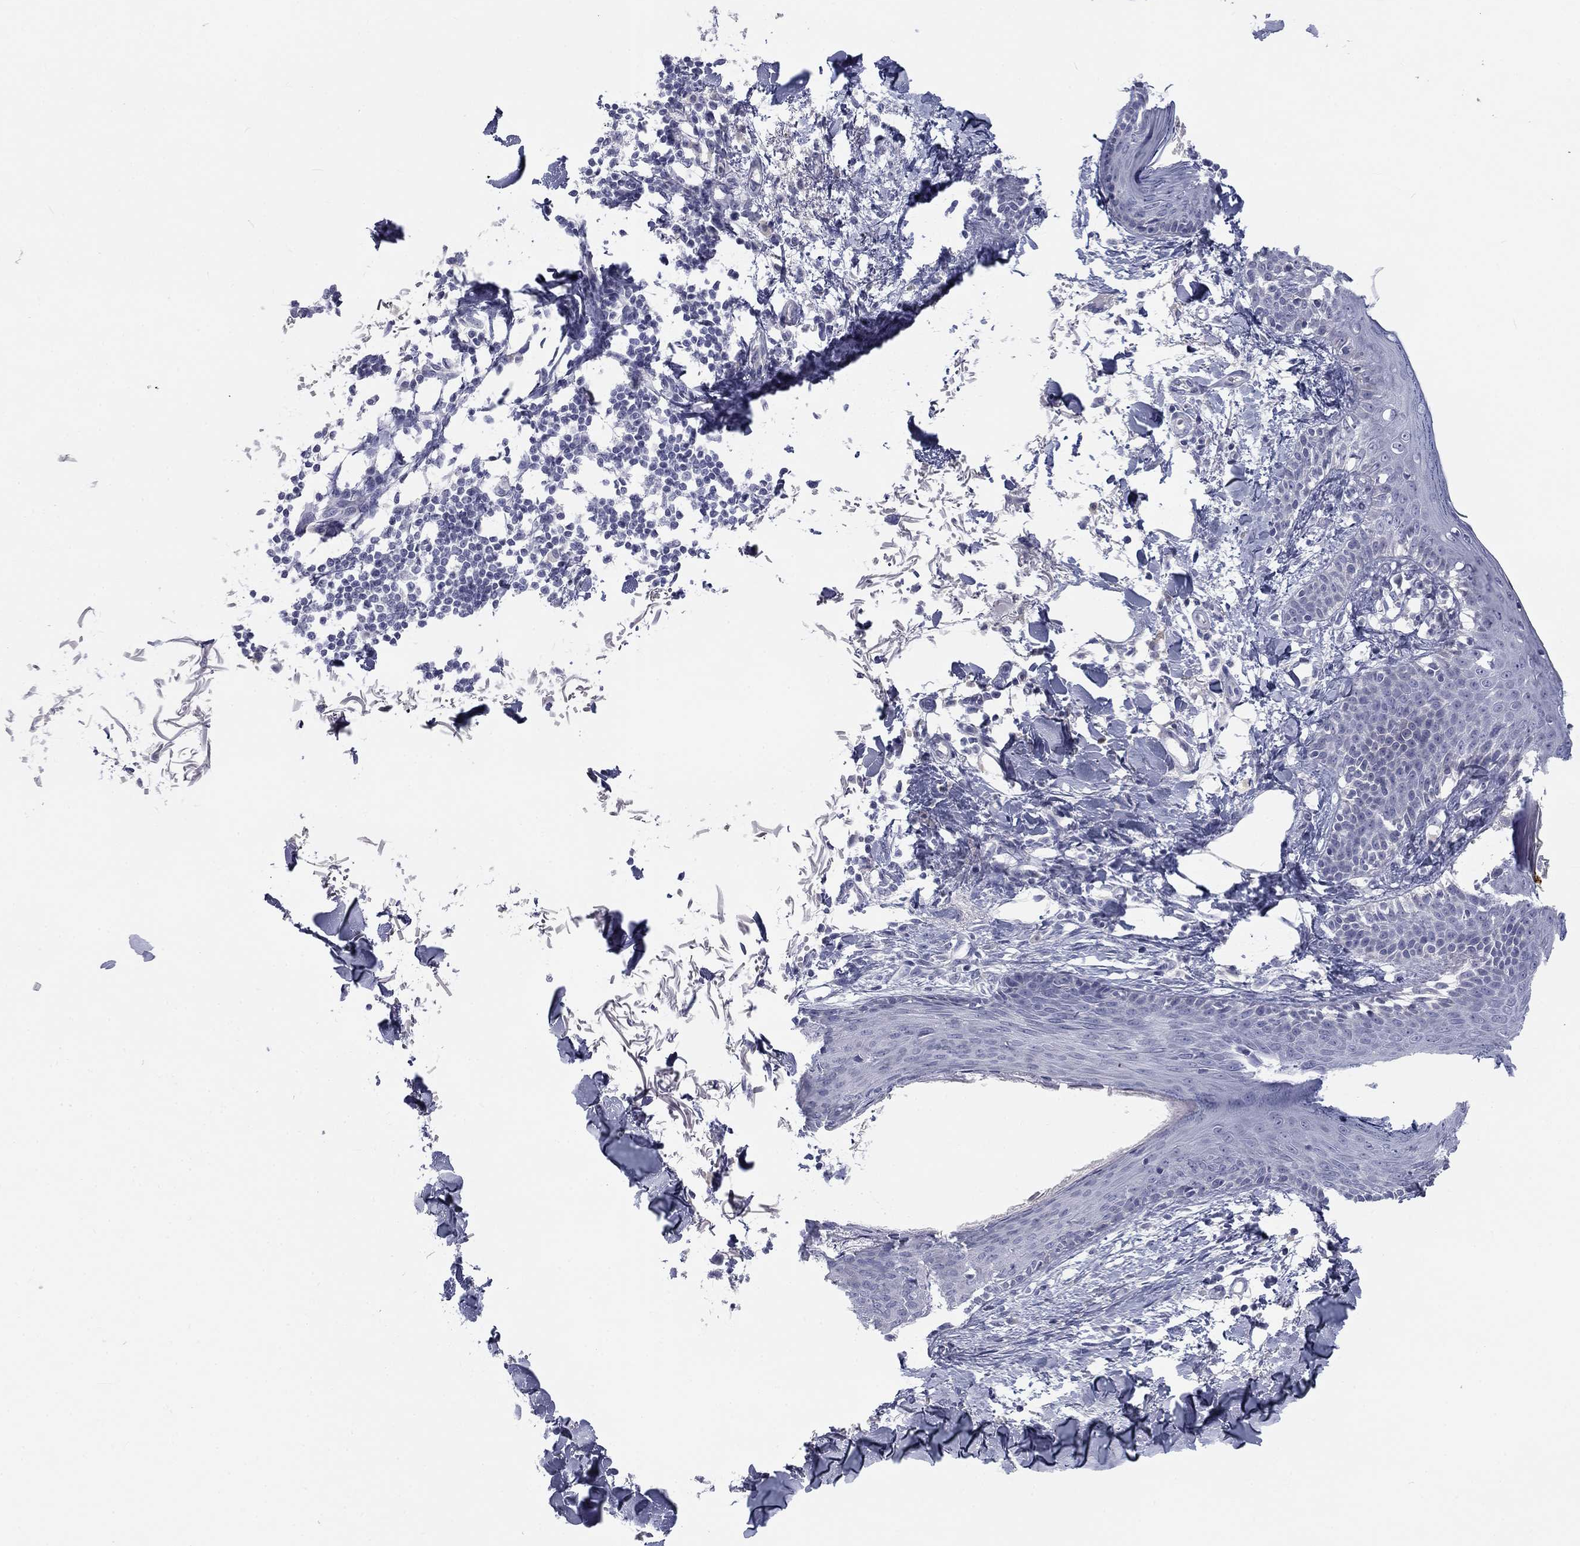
{"staining": {"intensity": "negative", "quantity": "none", "location": "none"}, "tissue": "skin", "cell_type": "Fibroblasts", "image_type": "normal", "snomed": [{"axis": "morphology", "description": "Normal tissue, NOS"}, {"axis": "topography", "description": "Skin"}], "caption": "This histopathology image is of unremarkable skin stained with immunohistochemistry to label a protein in brown with the nuclei are counter-stained blue. There is no staining in fibroblasts. (Stains: DAB immunohistochemistry with hematoxylin counter stain, Microscopy: brightfield microscopy at high magnification).", "gene": "CALB1", "patient": {"sex": "male", "age": 76}}